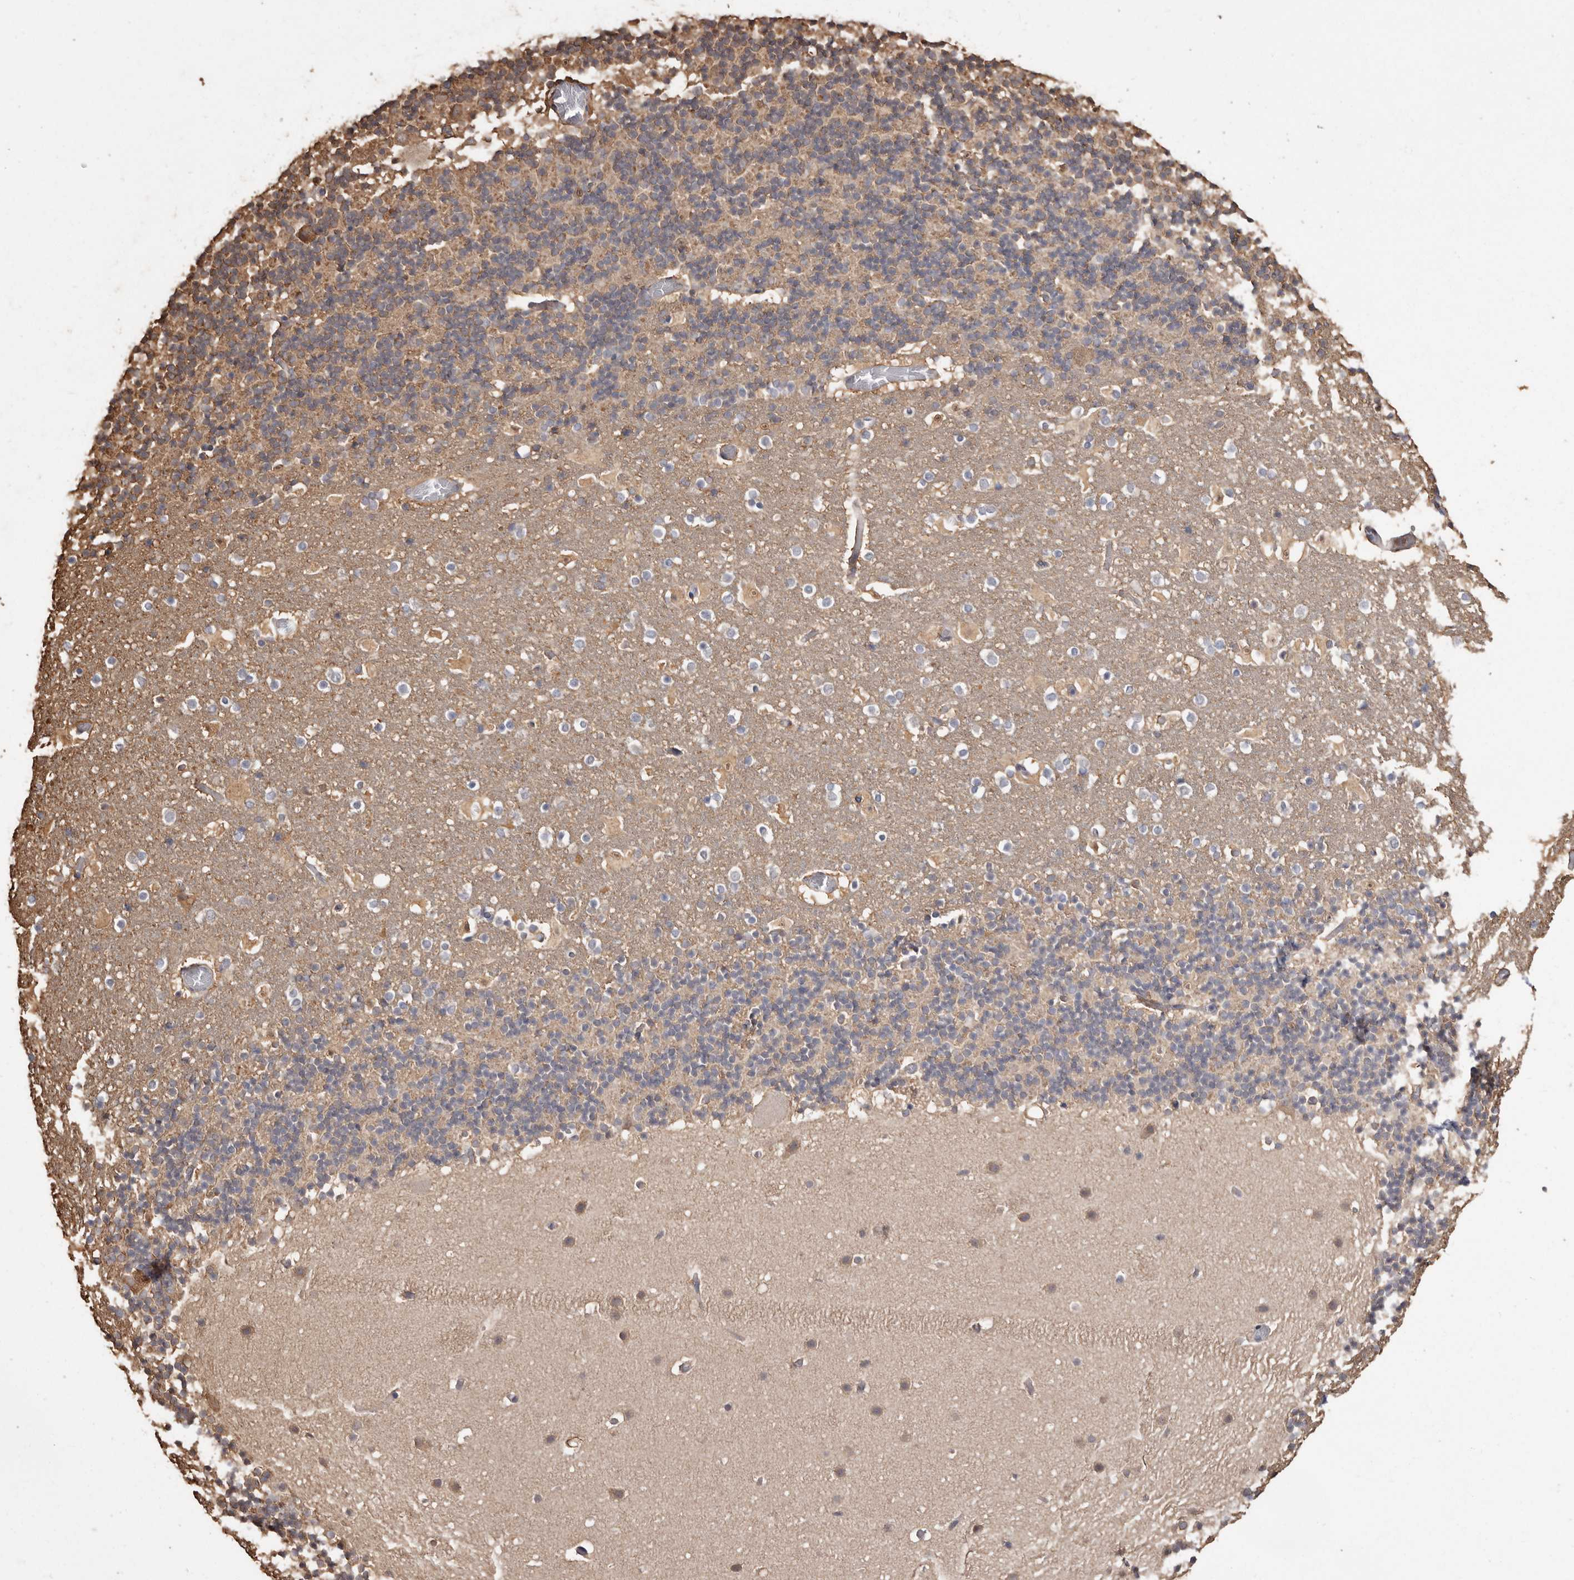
{"staining": {"intensity": "weak", "quantity": ">75%", "location": "cytoplasmic/membranous"}, "tissue": "cerebellum", "cell_type": "Cells in granular layer", "image_type": "normal", "snomed": [{"axis": "morphology", "description": "Normal tissue, NOS"}, {"axis": "topography", "description": "Cerebellum"}], "caption": "A high-resolution histopathology image shows immunohistochemistry staining of normal cerebellum, which shows weak cytoplasmic/membranous staining in approximately >75% of cells in granular layer.", "gene": "PKM", "patient": {"sex": "male", "age": 57}}